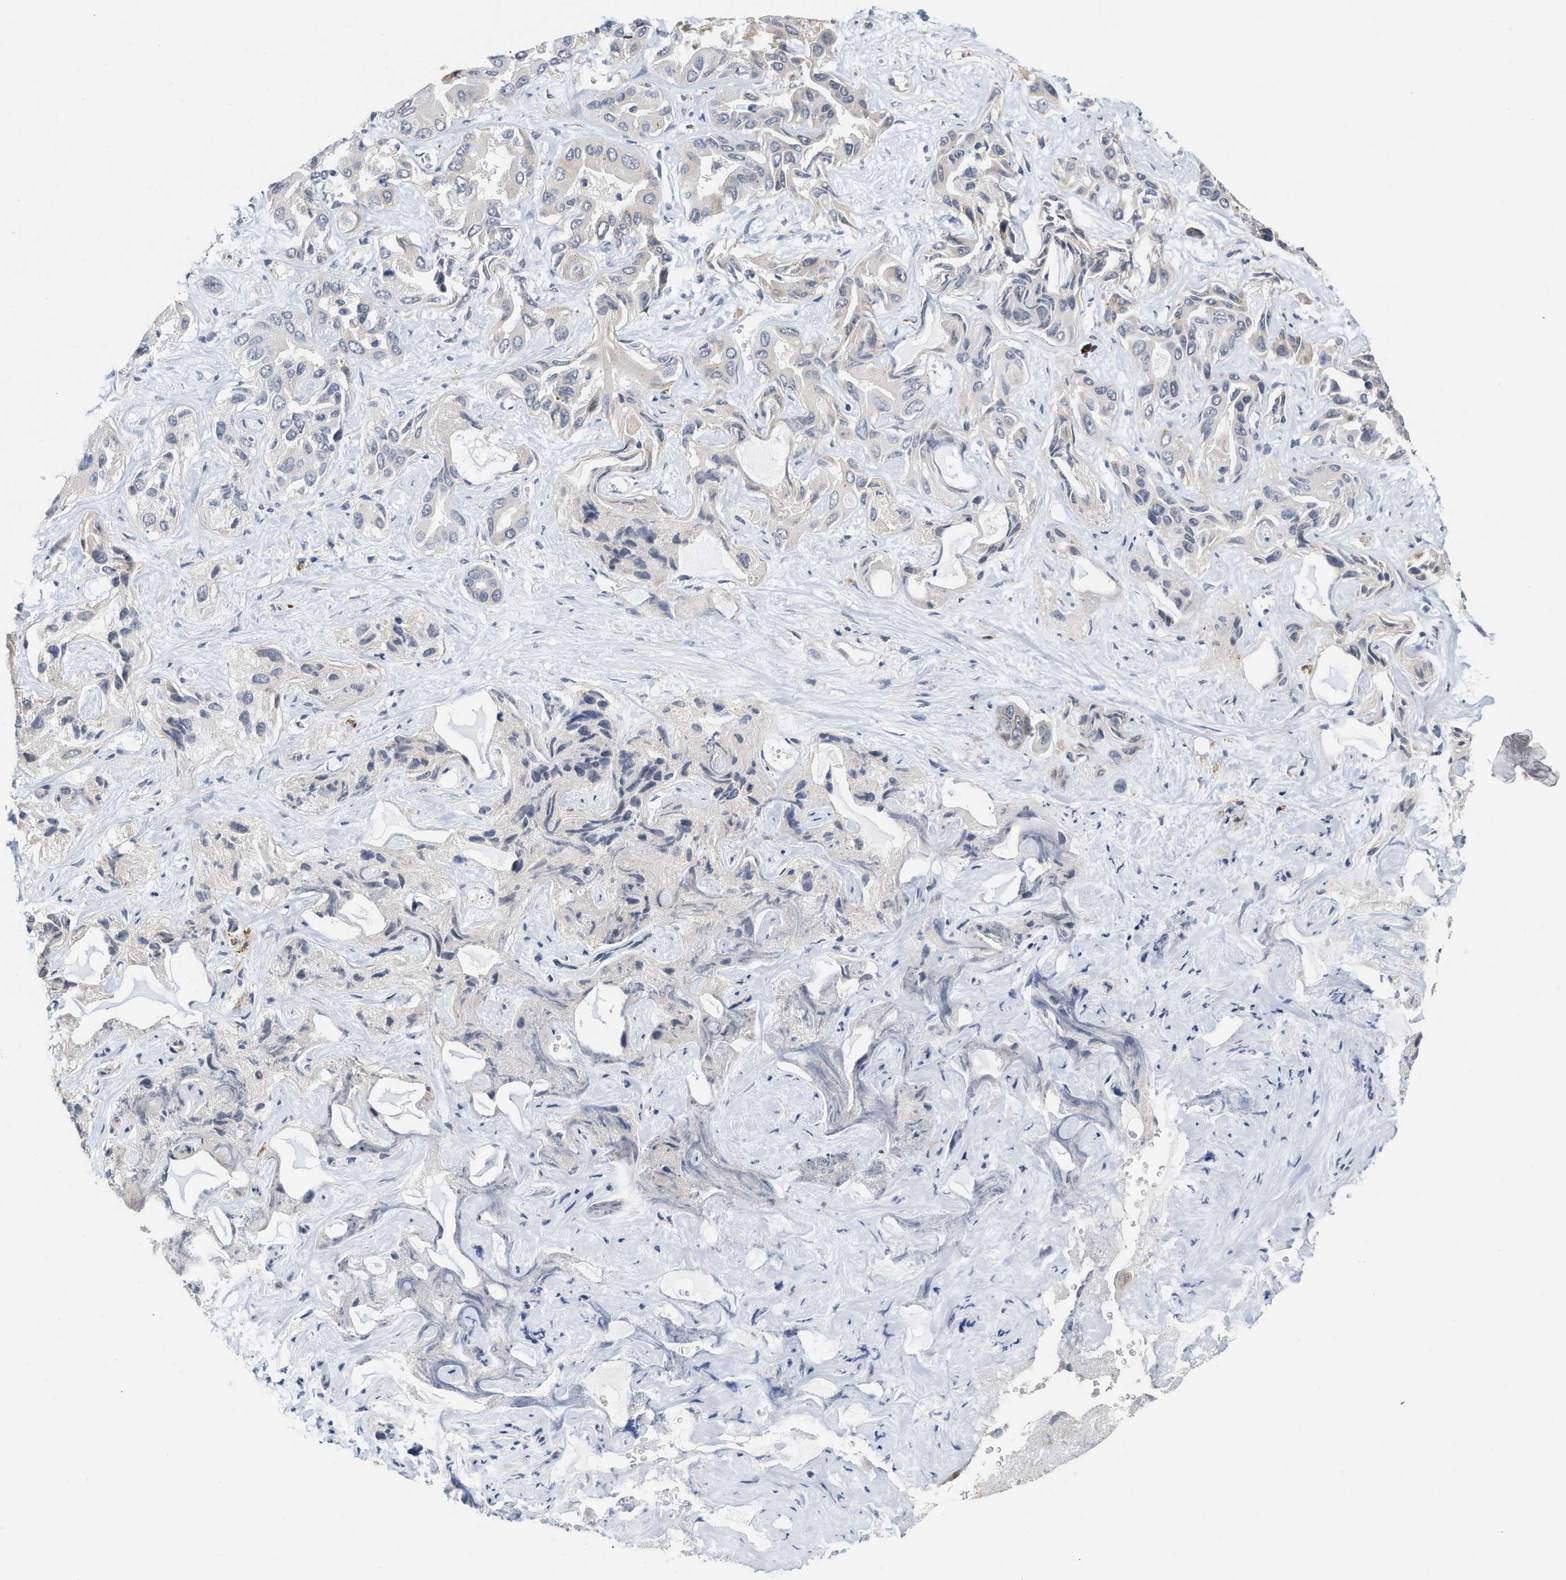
{"staining": {"intensity": "weak", "quantity": "<25%", "location": "cytoplasmic/membranous"}, "tissue": "liver cancer", "cell_type": "Tumor cells", "image_type": "cancer", "snomed": [{"axis": "morphology", "description": "Cholangiocarcinoma"}, {"axis": "topography", "description": "Liver"}], "caption": "A micrograph of human liver cholangiocarcinoma is negative for staining in tumor cells.", "gene": "RYR2", "patient": {"sex": "female", "age": 52}}